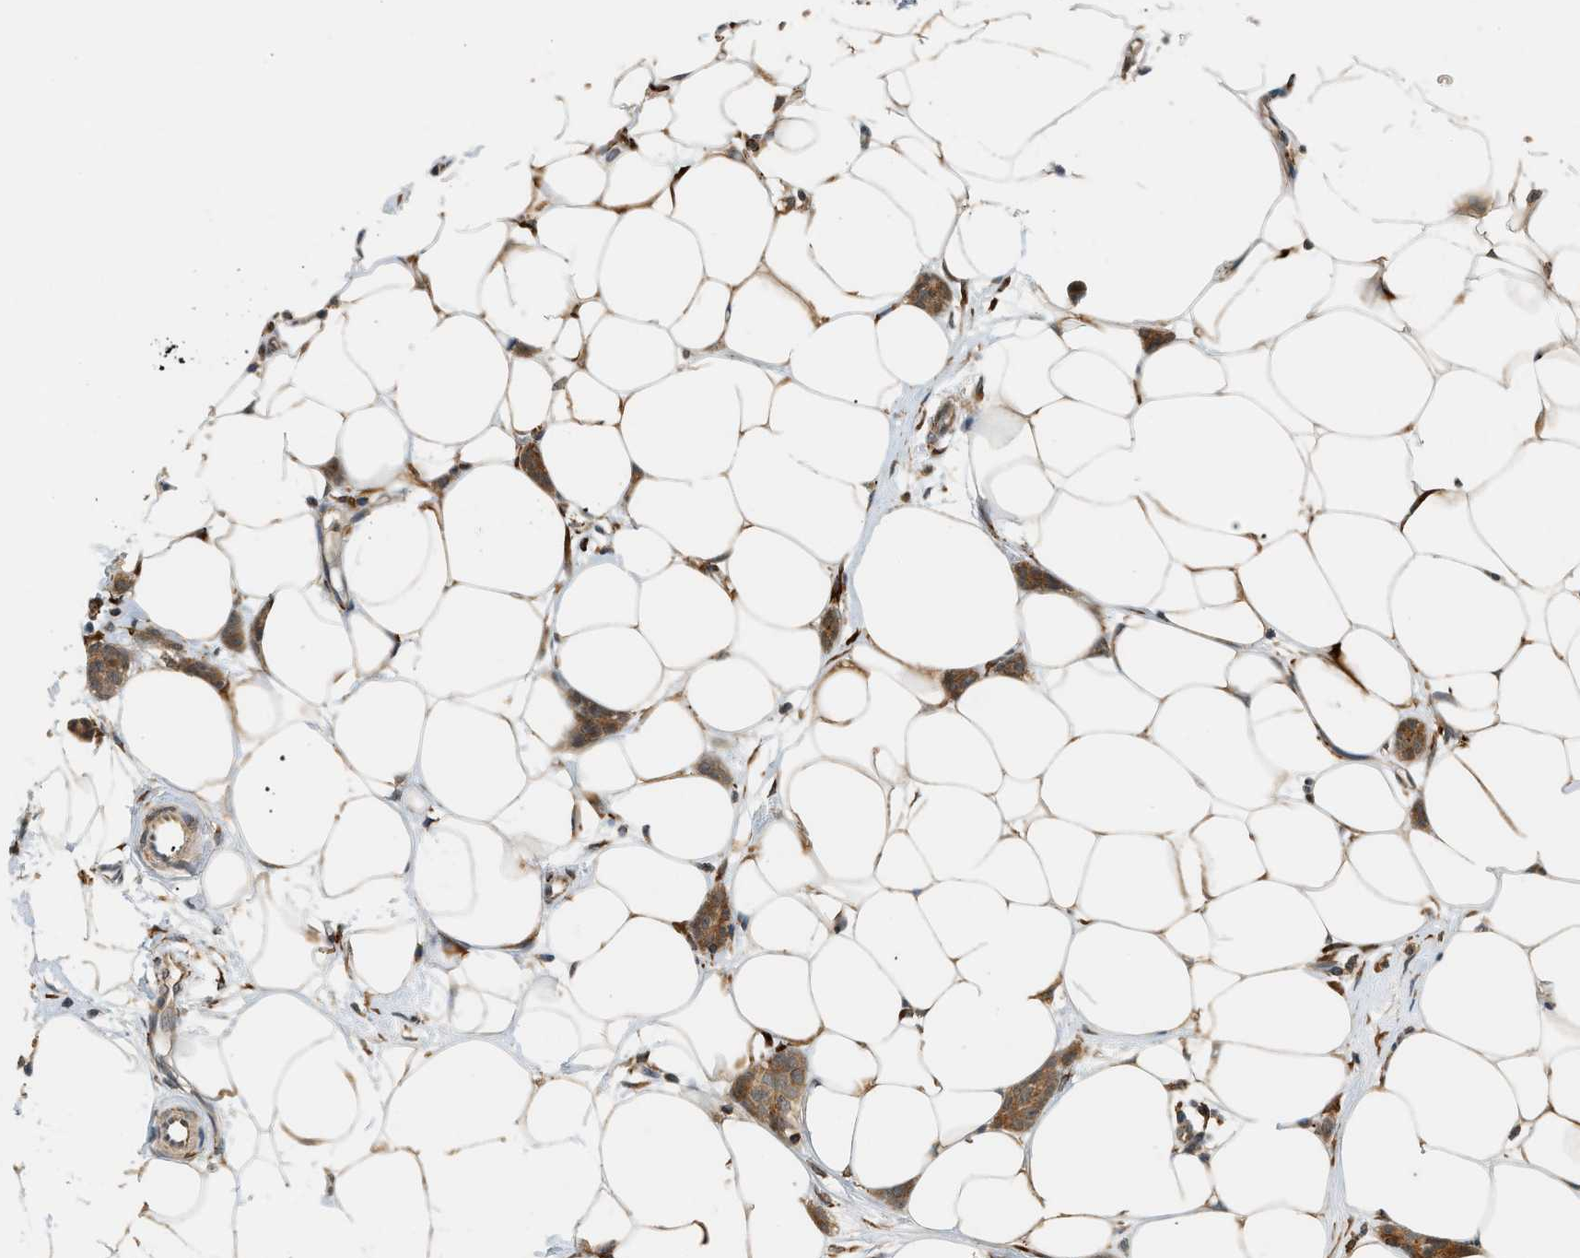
{"staining": {"intensity": "moderate", "quantity": ">75%", "location": "cytoplasmic/membranous"}, "tissue": "breast cancer", "cell_type": "Tumor cells", "image_type": "cancer", "snomed": [{"axis": "morphology", "description": "Lobular carcinoma"}, {"axis": "topography", "description": "Skin"}, {"axis": "topography", "description": "Breast"}], "caption": "About >75% of tumor cells in human breast cancer demonstrate moderate cytoplasmic/membranous protein staining as visualized by brown immunohistochemical staining.", "gene": "SEMA4D", "patient": {"sex": "female", "age": 46}}